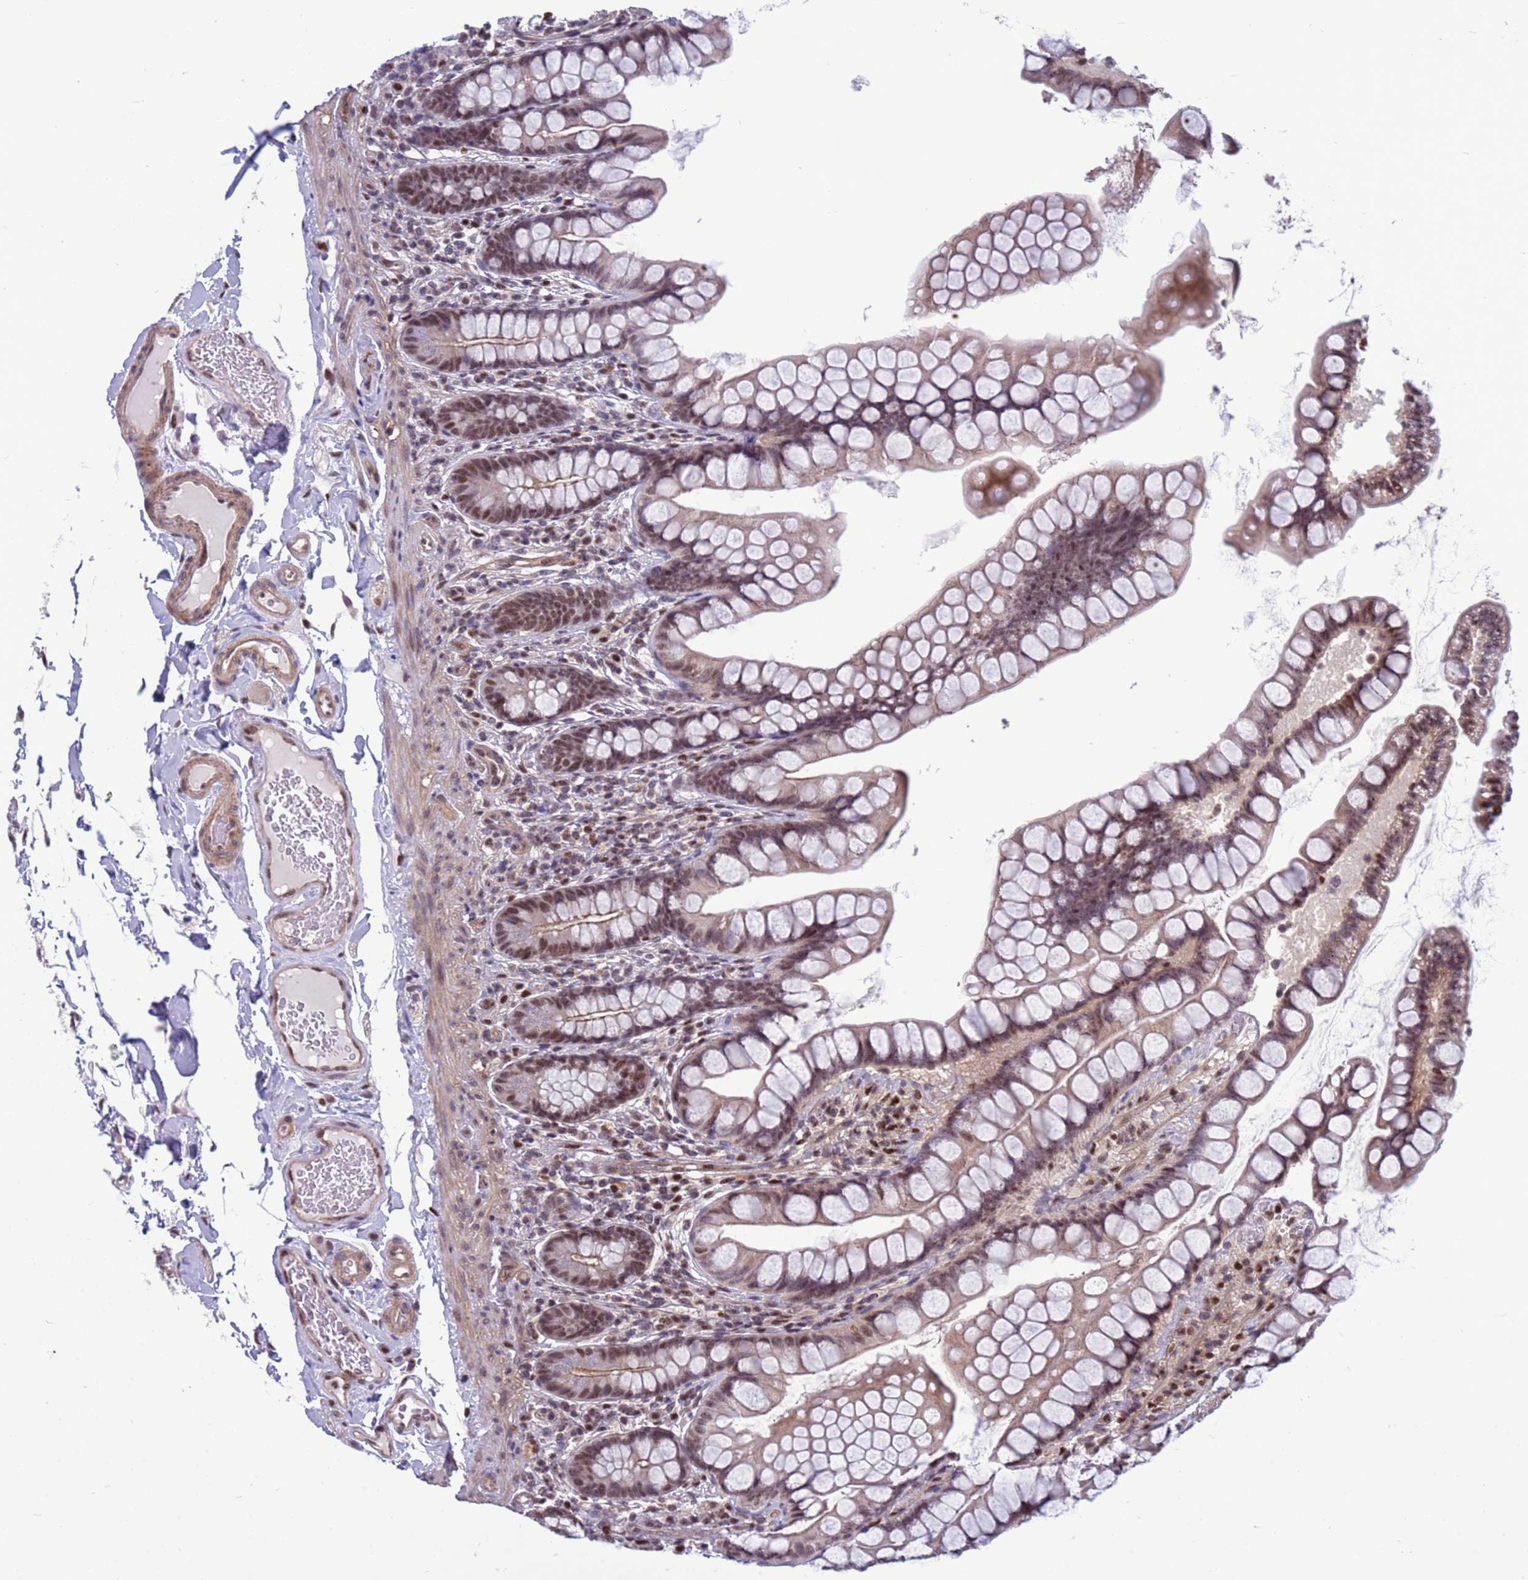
{"staining": {"intensity": "moderate", "quantity": ">75%", "location": "cytoplasmic/membranous,nuclear"}, "tissue": "small intestine", "cell_type": "Glandular cells", "image_type": "normal", "snomed": [{"axis": "morphology", "description": "Normal tissue, NOS"}, {"axis": "topography", "description": "Small intestine"}], "caption": "This is a micrograph of IHC staining of normal small intestine, which shows moderate positivity in the cytoplasmic/membranous,nuclear of glandular cells.", "gene": "NSL1", "patient": {"sex": "male", "age": 70}}